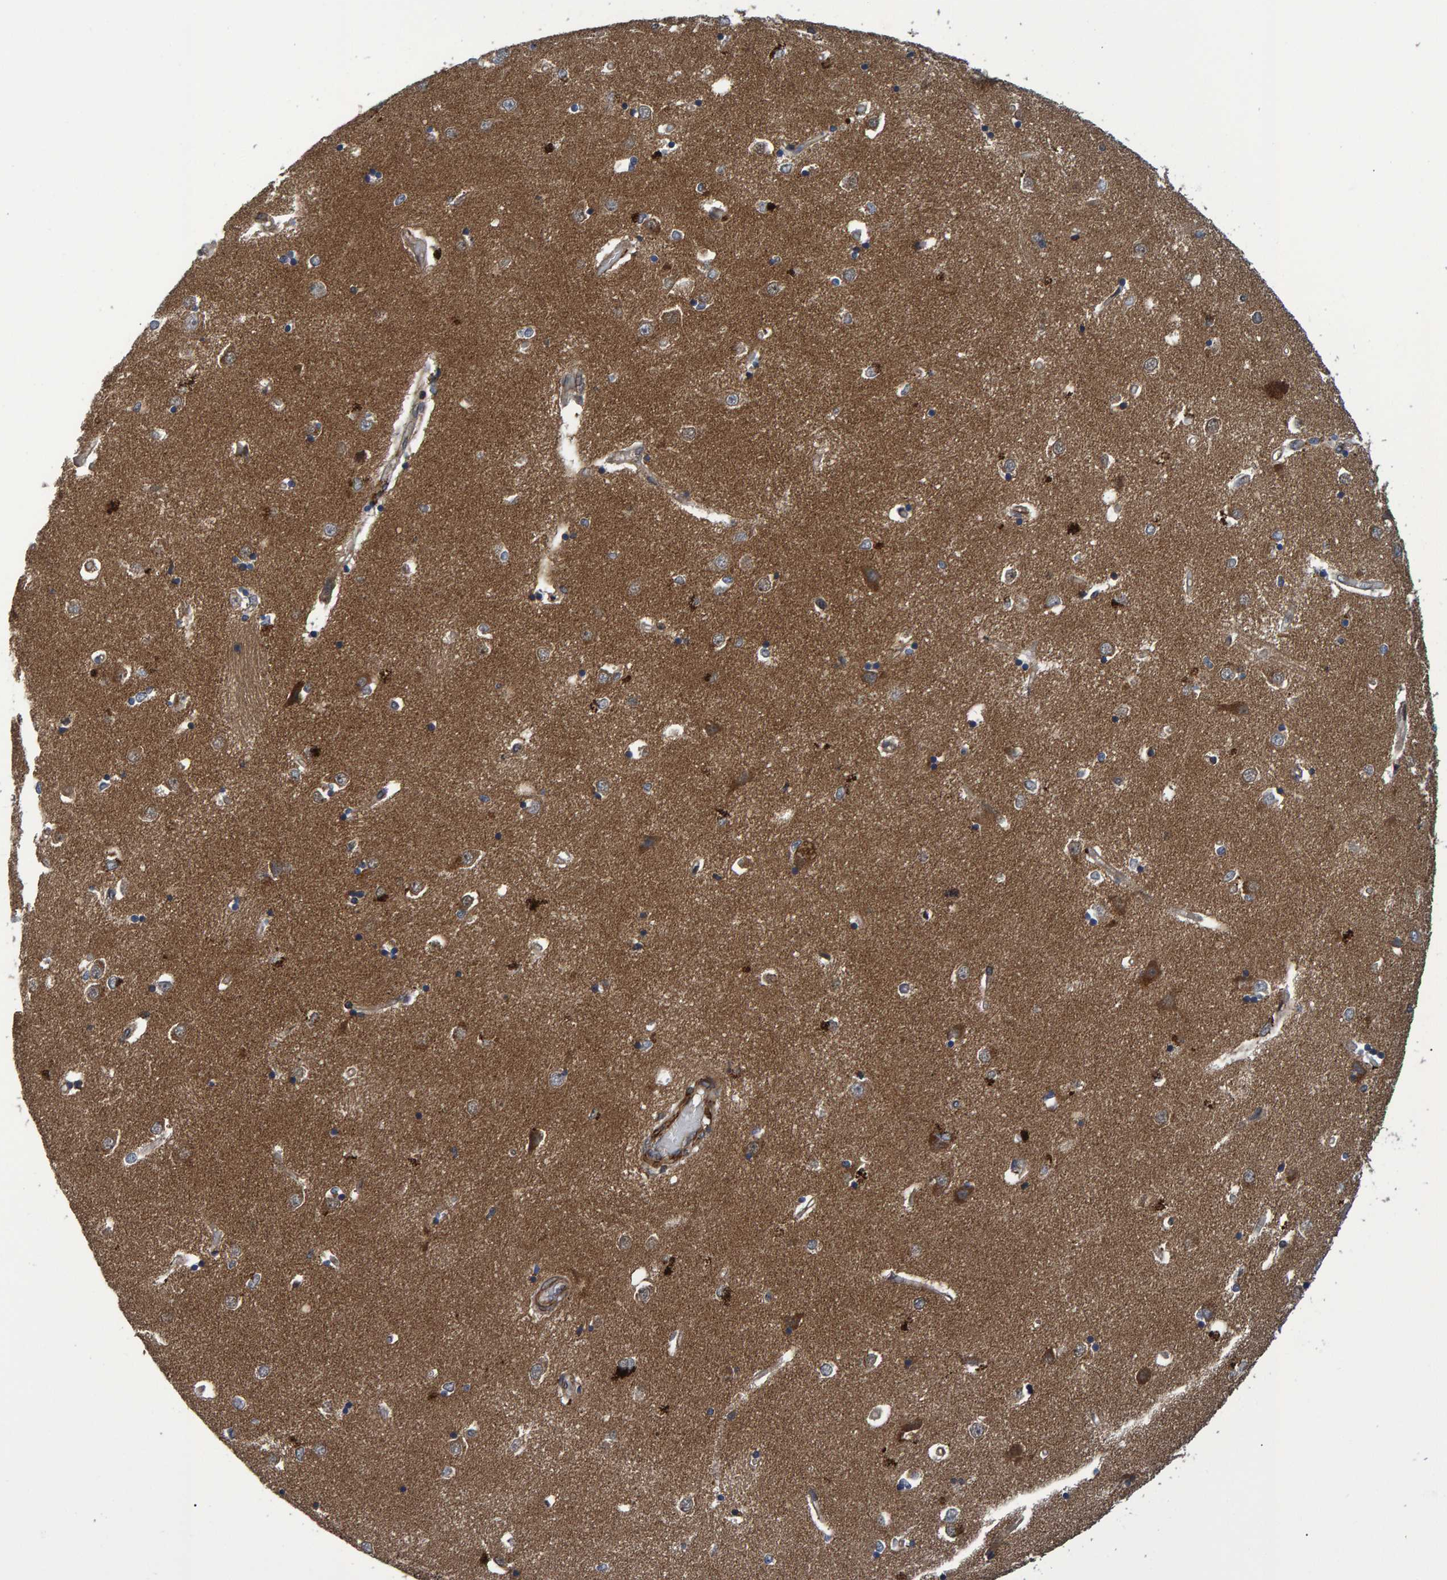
{"staining": {"intensity": "moderate", "quantity": ">75%", "location": "cytoplasmic/membranous"}, "tissue": "caudate", "cell_type": "Glial cells", "image_type": "normal", "snomed": [{"axis": "morphology", "description": "Normal tissue, NOS"}, {"axis": "topography", "description": "Lateral ventricle wall"}], "caption": "Approximately >75% of glial cells in normal caudate demonstrate moderate cytoplasmic/membranous protein staining as visualized by brown immunohistochemical staining.", "gene": "ATP6V1H", "patient": {"sex": "male", "age": 45}}